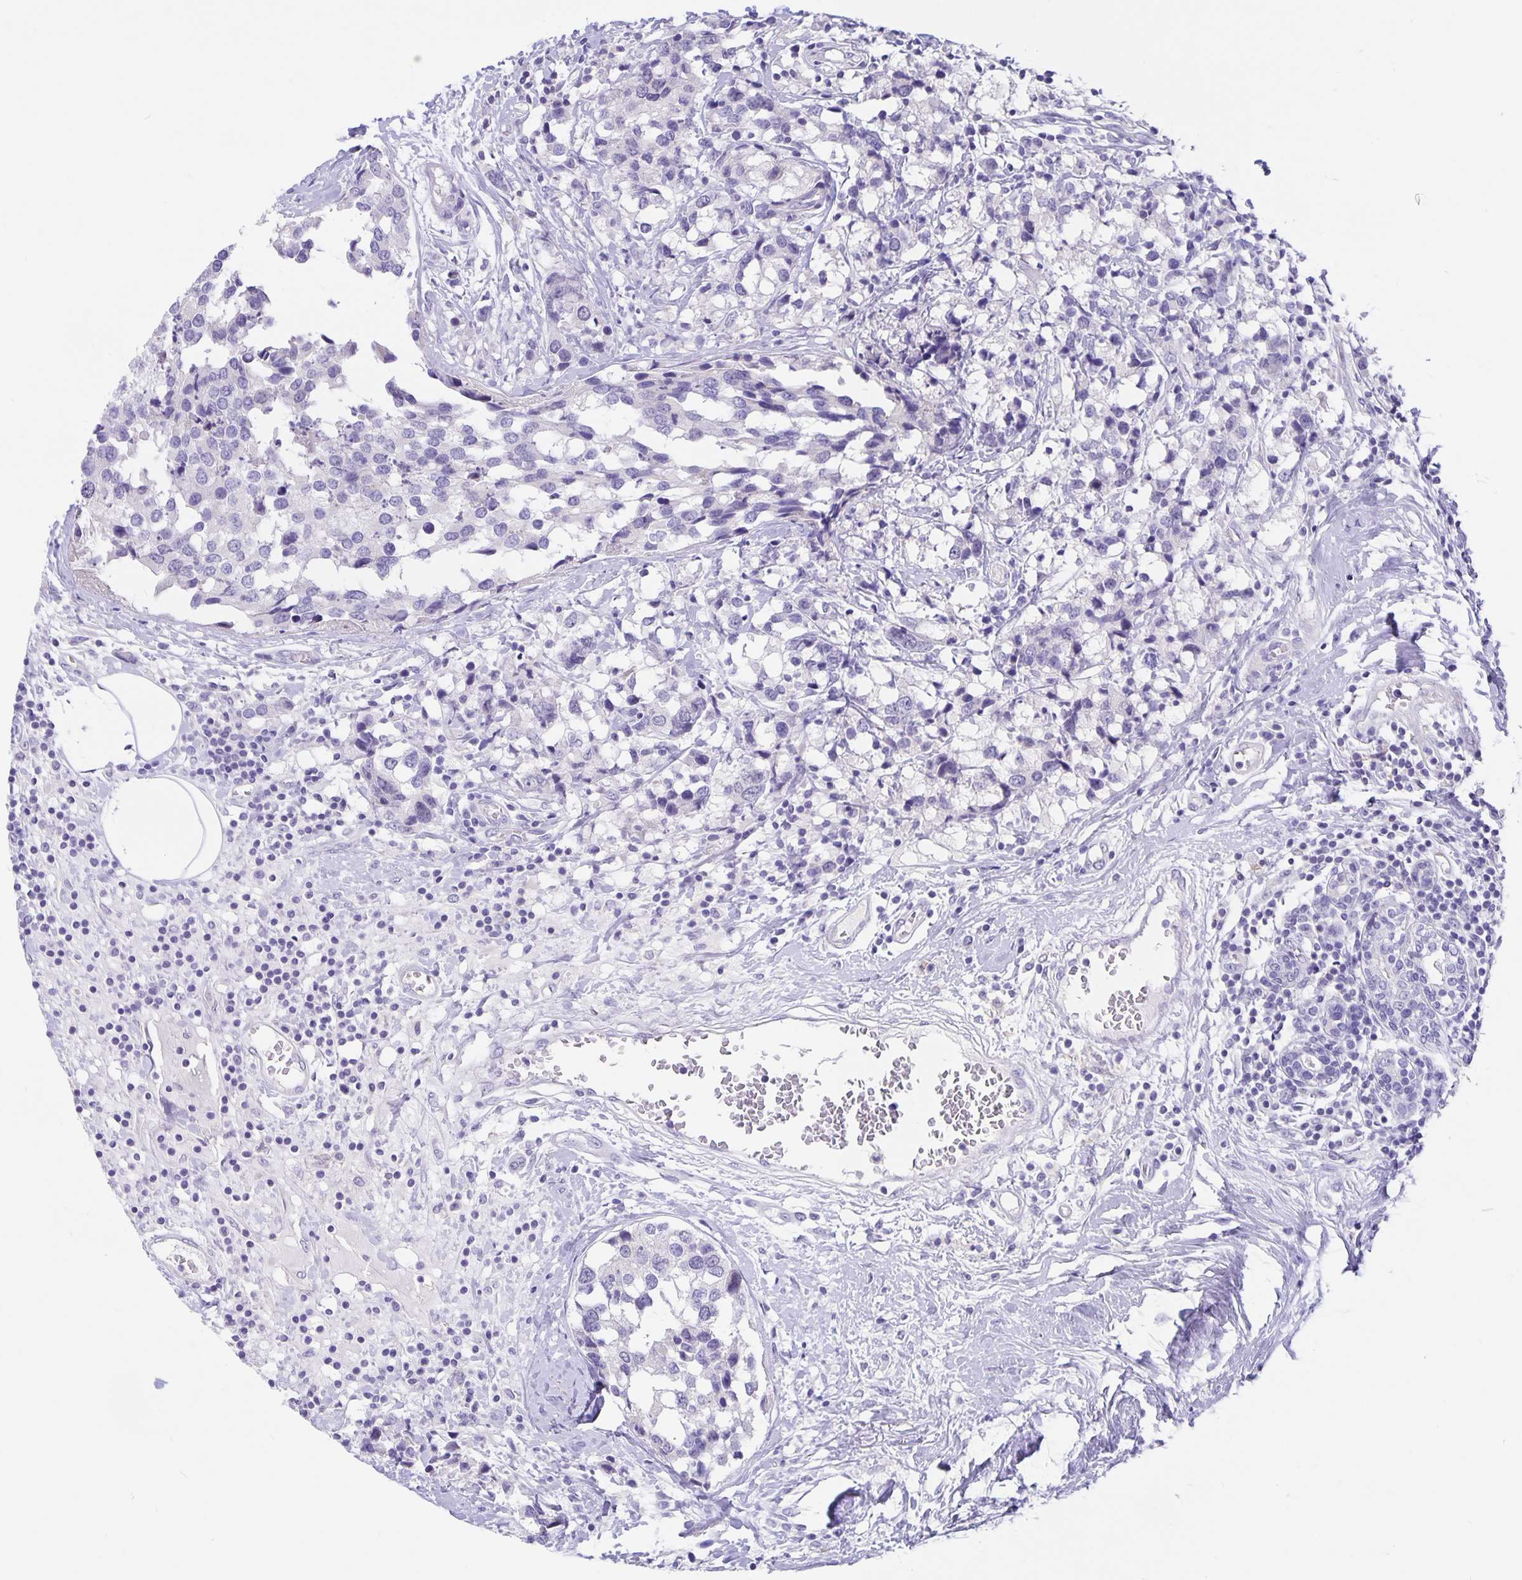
{"staining": {"intensity": "negative", "quantity": "none", "location": "none"}, "tissue": "breast cancer", "cell_type": "Tumor cells", "image_type": "cancer", "snomed": [{"axis": "morphology", "description": "Lobular carcinoma"}, {"axis": "topography", "description": "Breast"}], "caption": "Breast lobular carcinoma stained for a protein using immunohistochemistry demonstrates no expression tumor cells.", "gene": "ERMN", "patient": {"sex": "female", "age": 59}}